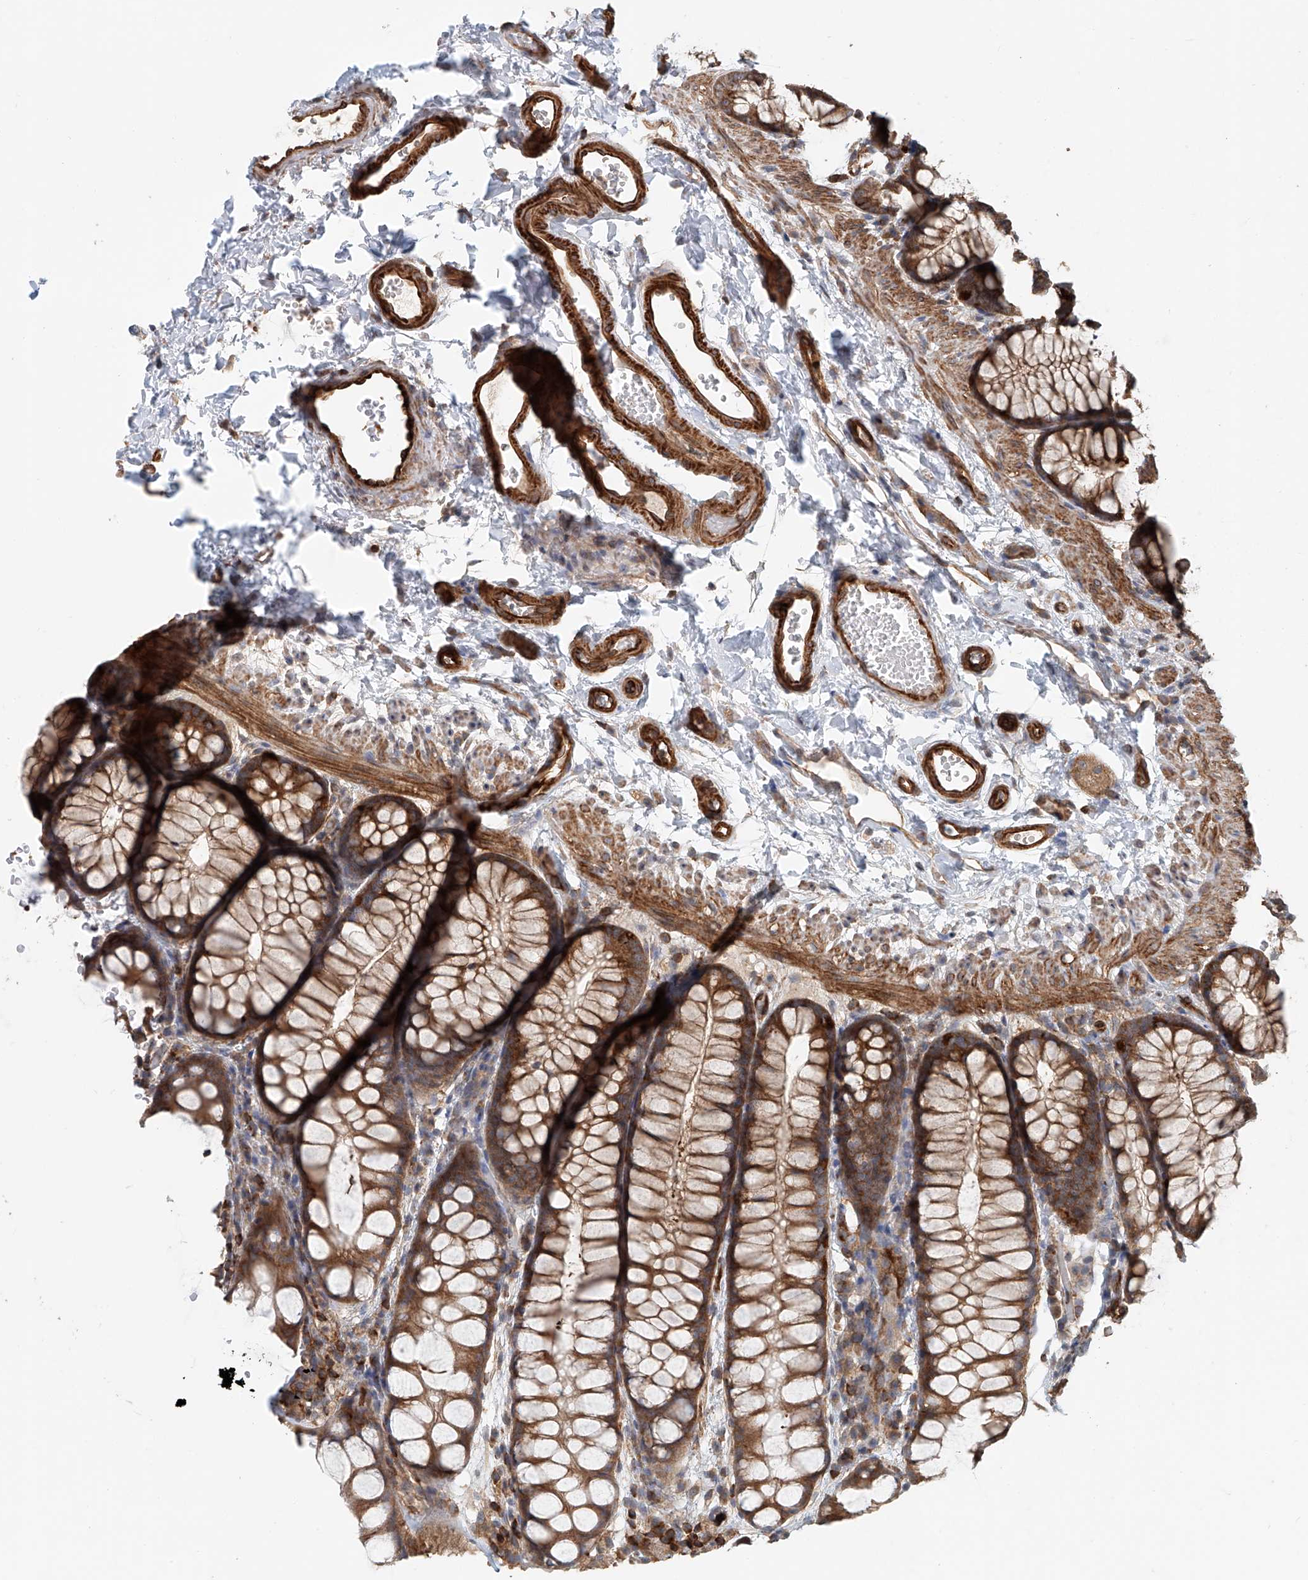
{"staining": {"intensity": "strong", "quantity": ">75%", "location": "cytoplasmic/membranous"}, "tissue": "colon", "cell_type": "Endothelial cells", "image_type": "normal", "snomed": [{"axis": "morphology", "description": "Normal tissue, NOS"}, {"axis": "topography", "description": "Colon"}], "caption": "High-magnification brightfield microscopy of unremarkable colon stained with DAB (3,3'-diaminobenzidine) (brown) and counterstained with hematoxylin (blue). endothelial cells exhibit strong cytoplasmic/membranous positivity is present in about>75% of cells.", "gene": "FRYL", "patient": {"sex": "male", "age": 47}}